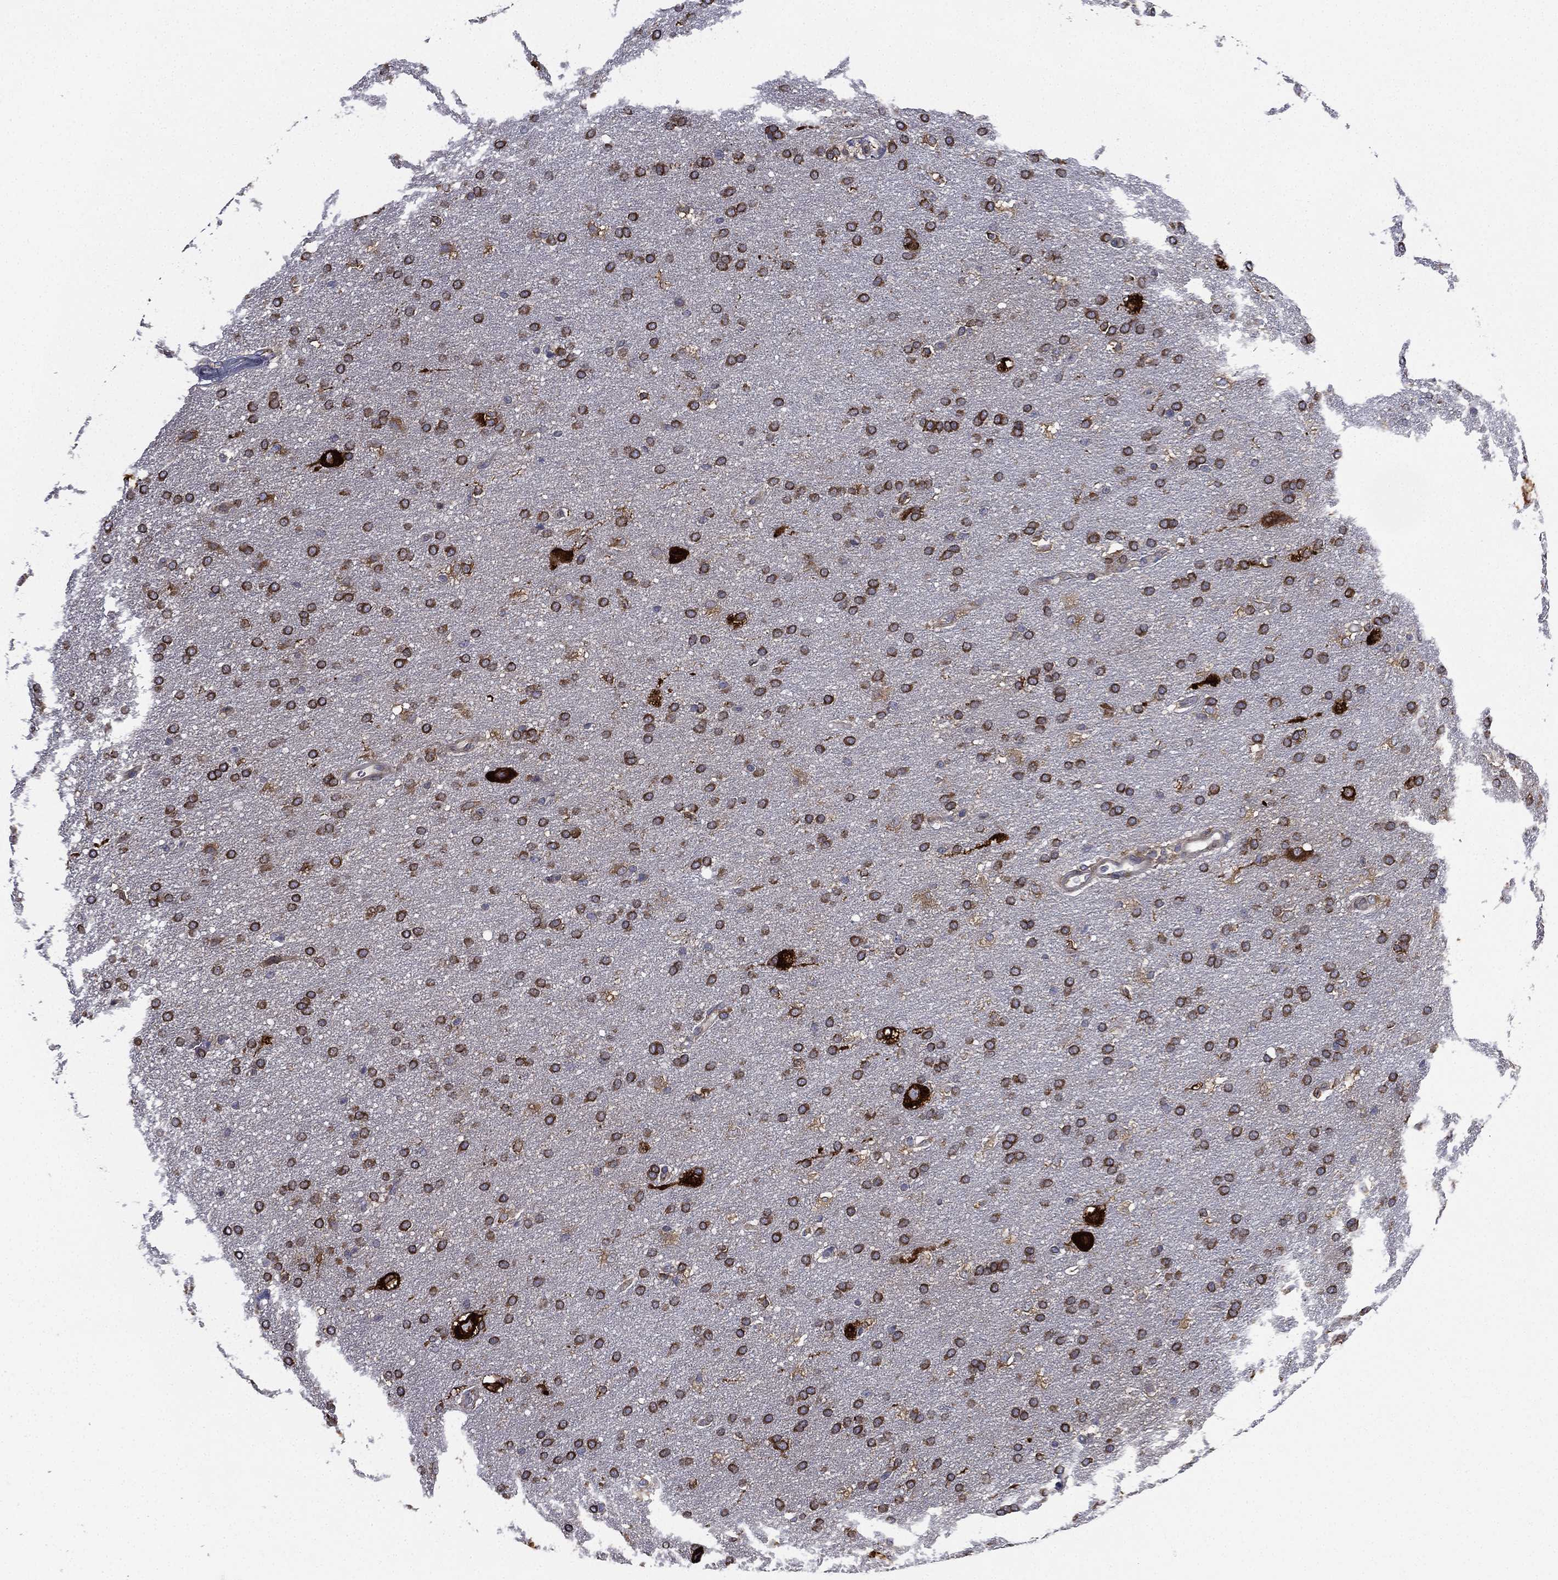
{"staining": {"intensity": "moderate", "quantity": ">75%", "location": "cytoplasmic/membranous"}, "tissue": "glioma", "cell_type": "Tumor cells", "image_type": "cancer", "snomed": [{"axis": "morphology", "description": "Glioma, malignant, Low grade"}, {"axis": "topography", "description": "Brain"}], "caption": "The photomicrograph demonstrates a brown stain indicating the presence of a protein in the cytoplasmic/membranous of tumor cells in malignant glioma (low-grade). The protein of interest is stained brown, and the nuclei are stained in blue (DAB (3,3'-diaminobenzidine) IHC with brightfield microscopy, high magnification).", "gene": "FARSA", "patient": {"sex": "female", "age": 37}}